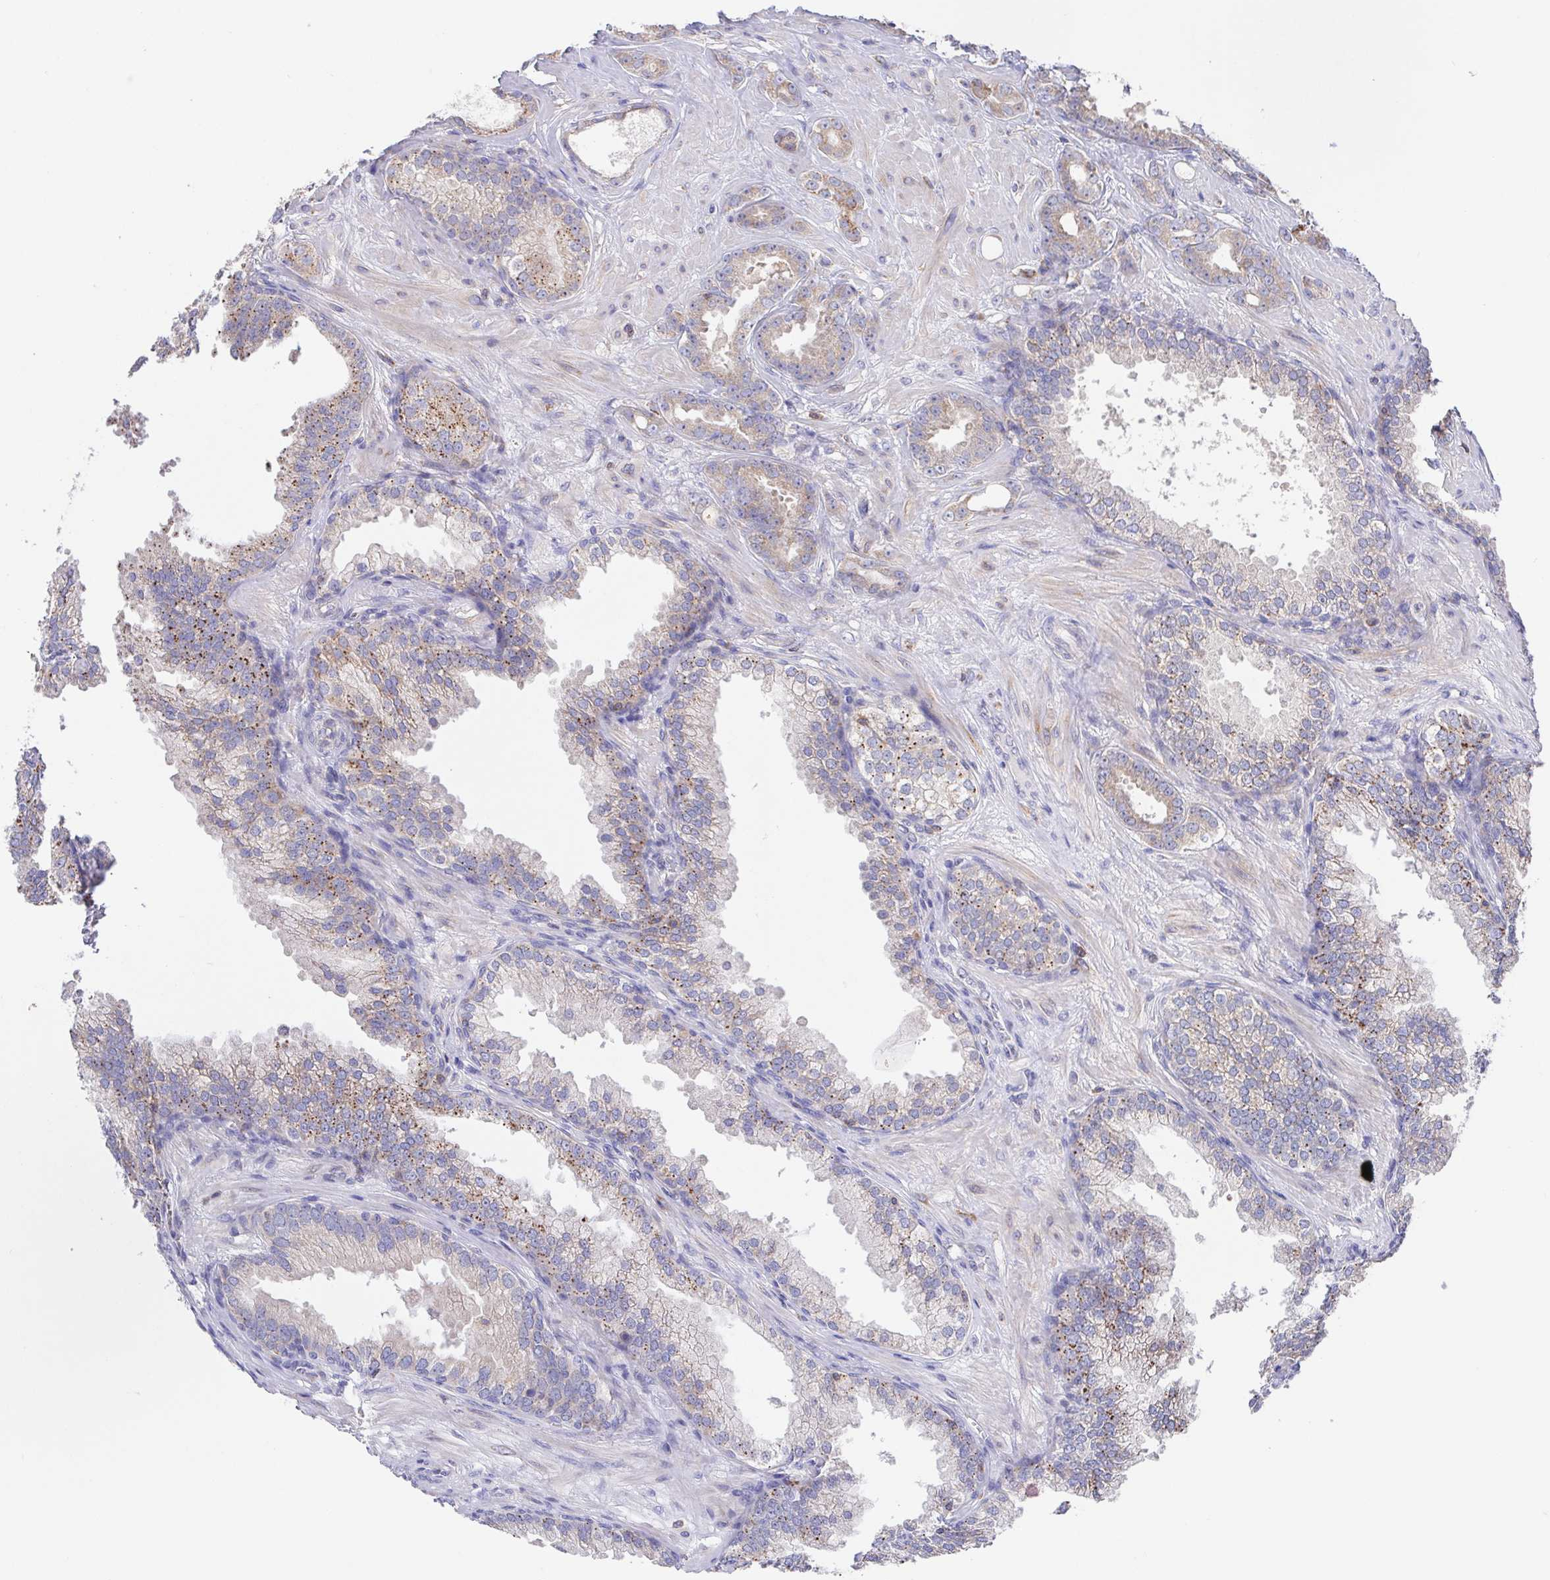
{"staining": {"intensity": "weak", "quantity": "25%-75%", "location": "cytoplasmic/membranous"}, "tissue": "prostate cancer", "cell_type": "Tumor cells", "image_type": "cancer", "snomed": [{"axis": "morphology", "description": "Adenocarcinoma, Low grade"}, {"axis": "topography", "description": "Prostate"}], "caption": "Protein staining by immunohistochemistry (IHC) exhibits weak cytoplasmic/membranous expression in about 25%-75% of tumor cells in prostate cancer (low-grade adenocarcinoma). The protein of interest is shown in brown color, while the nuclei are stained blue.", "gene": "FAM241A", "patient": {"sex": "male", "age": 65}}